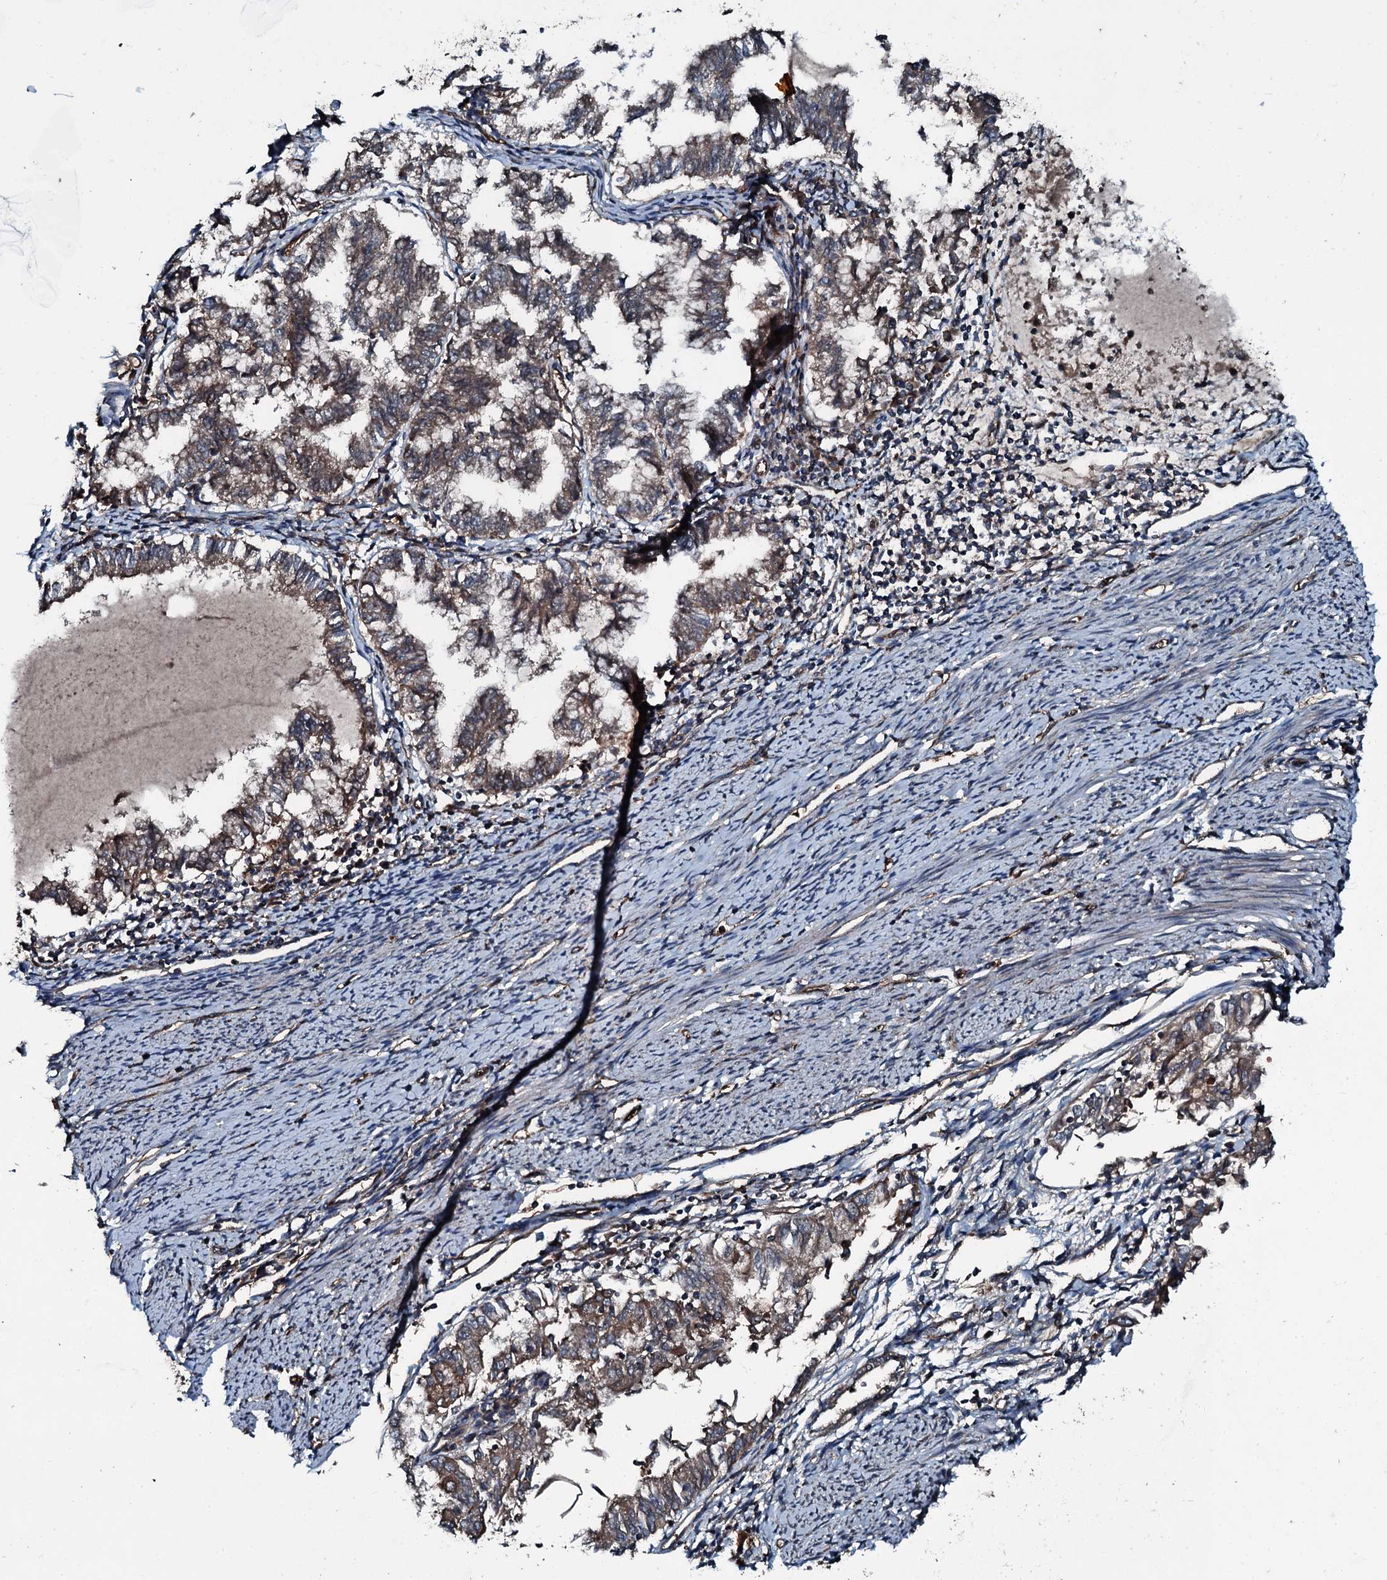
{"staining": {"intensity": "weak", "quantity": ">75%", "location": "cytoplasmic/membranous"}, "tissue": "endometrial cancer", "cell_type": "Tumor cells", "image_type": "cancer", "snomed": [{"axis": "morphology", "description": "Adenocarcinoma, NOS"}, {"axis": "topography", "description": "Endometrium"}], "caption": "Immunohistochemical staining of adenocarcinoma (endometrial) exhibits weak cytoplasmic/membranous protein expression in approximately >75% of tumor cells.", "gene": "TRIM7", "patient": {"sex": "female", "age": 79}}